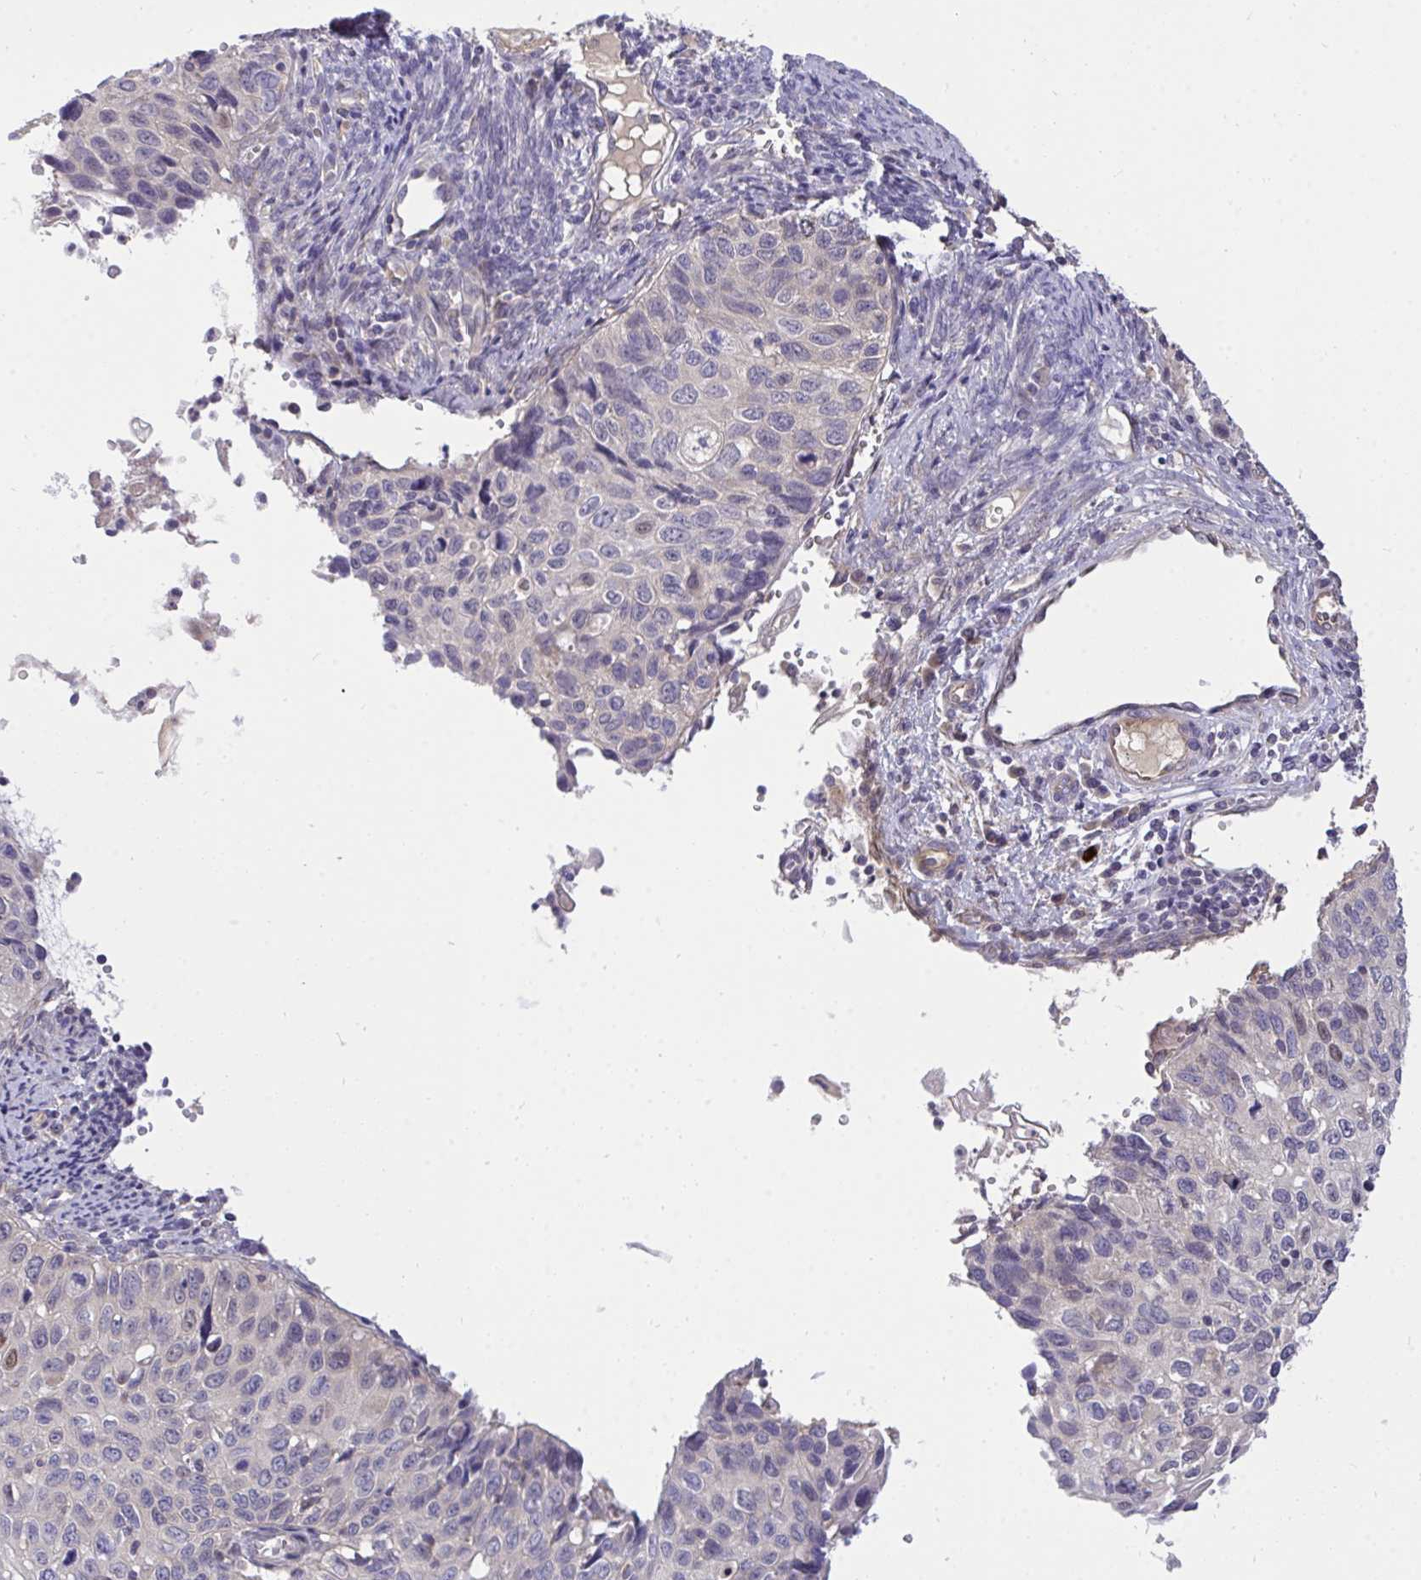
{"staining": {"intensity": "moderate", "quantity": "<25%", "location": "nuclear"}, "tissue": "cervical cancer", "cell_type": "Tumor cells", "image_type": "cancer", "snomed": [{"axis": "morphology", "description": "Squamous cell carcinoma, NOS"}, {"axis": "topography", "description": "Cervix"}], "caption": "Immunohistochemistry (DAB) staining of human cervical squamous cell carcinoma shows moderate nuclear protein expression in approximately <25% of tumor cells. (DAB IHC with brightfield microscopy, high magnification).", "gene": "C19orf54", "patient": {"sex": "female", "age": 70}}